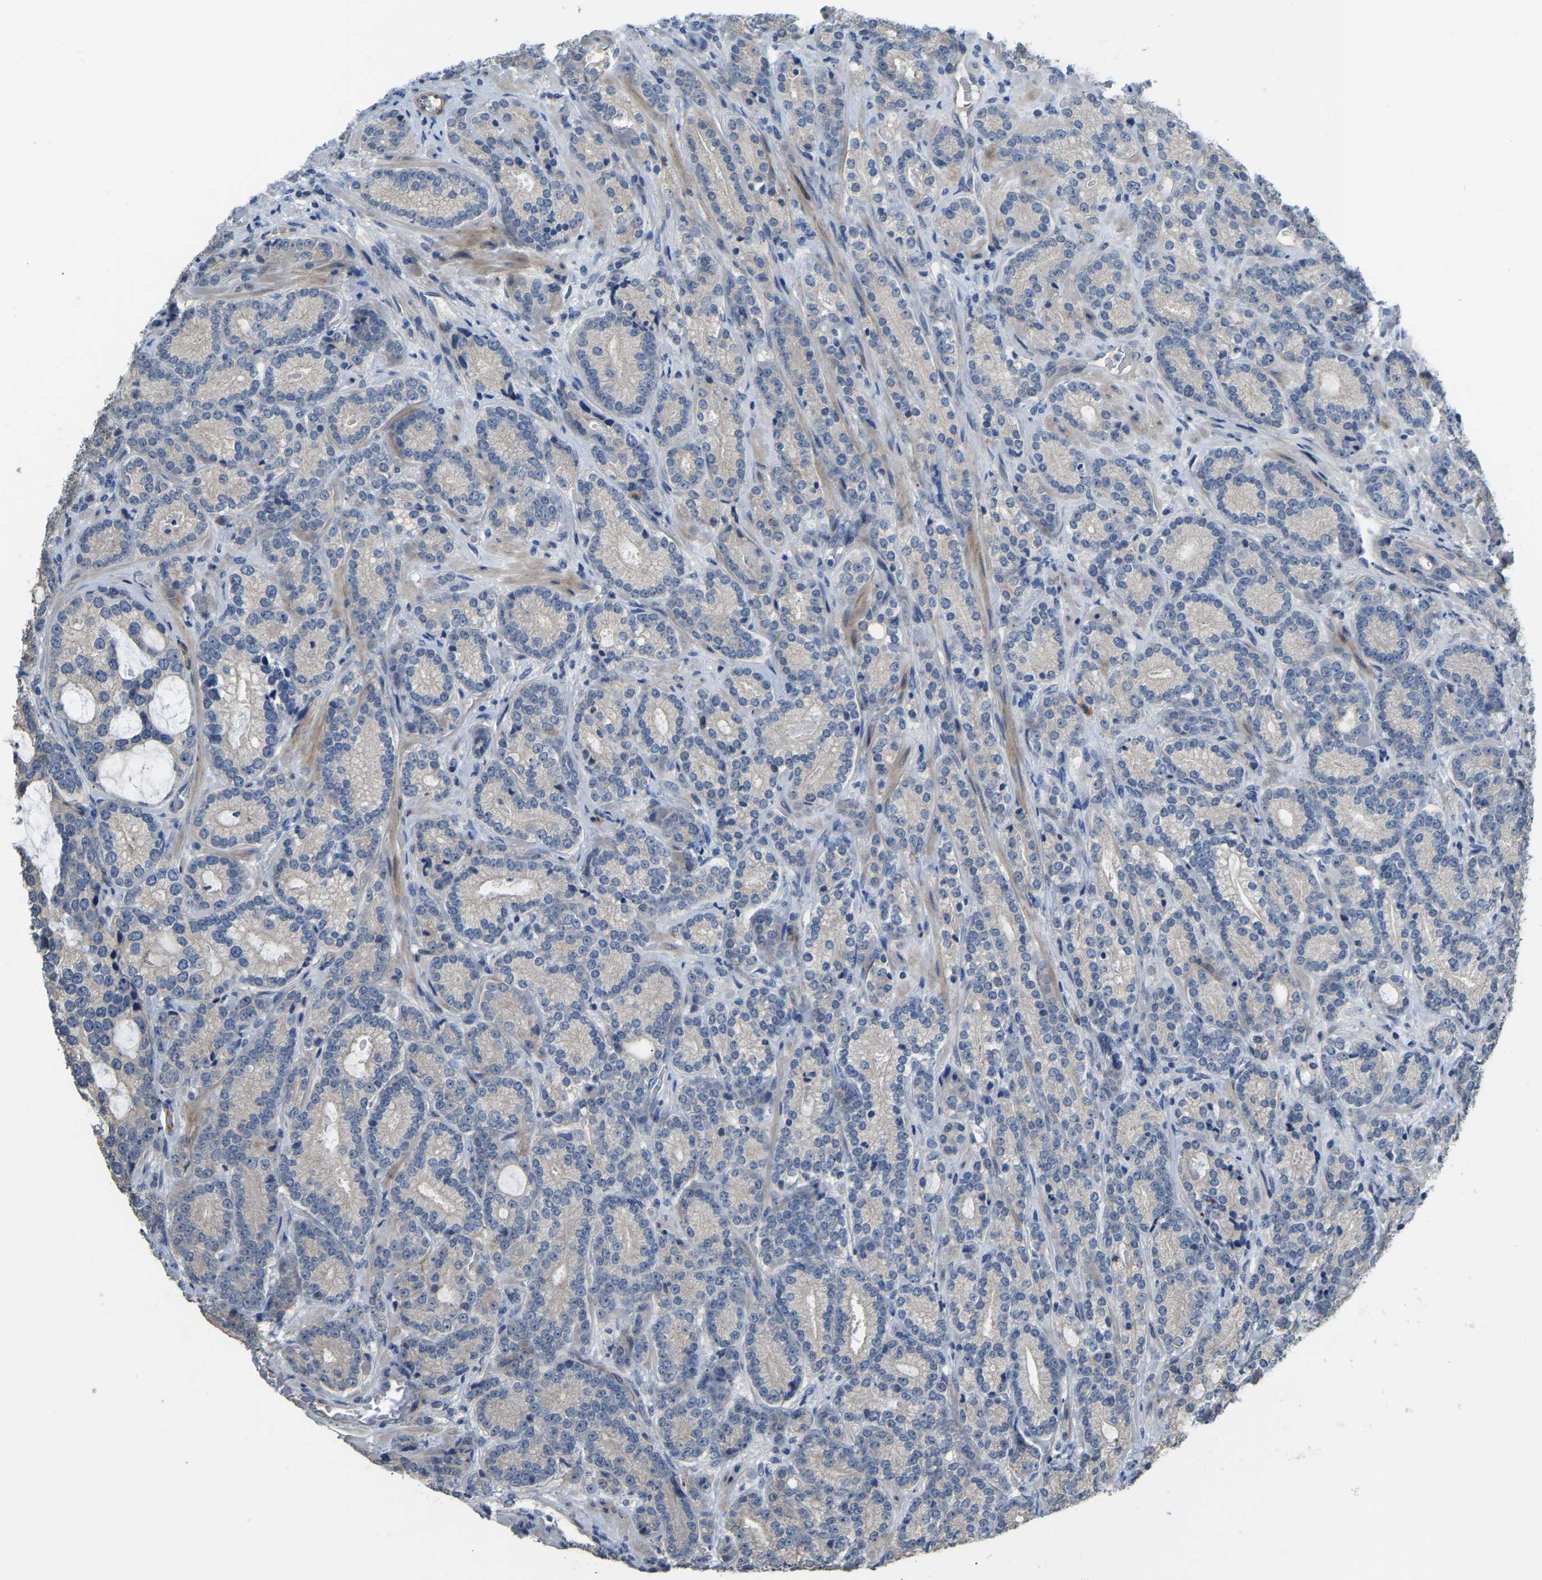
{"staining": {"intensity": "negative", "quantity": "none", "location": "none"}, "tissue": "prostate cancer", "cell_type": "Tumor cells", "image_type": "cancer", "snomed": [{"axis": "morphology", "description": "Adenocarcinoma, High grade"}, {"axis": "topography", "description": "Prostate"}], "caption": "Tumor cells show no significant protein positivity in prostate adenocarcinoma (high-grade).", "gene": "HIGD2B", "patient": {"sex": "male", "age": 61}}